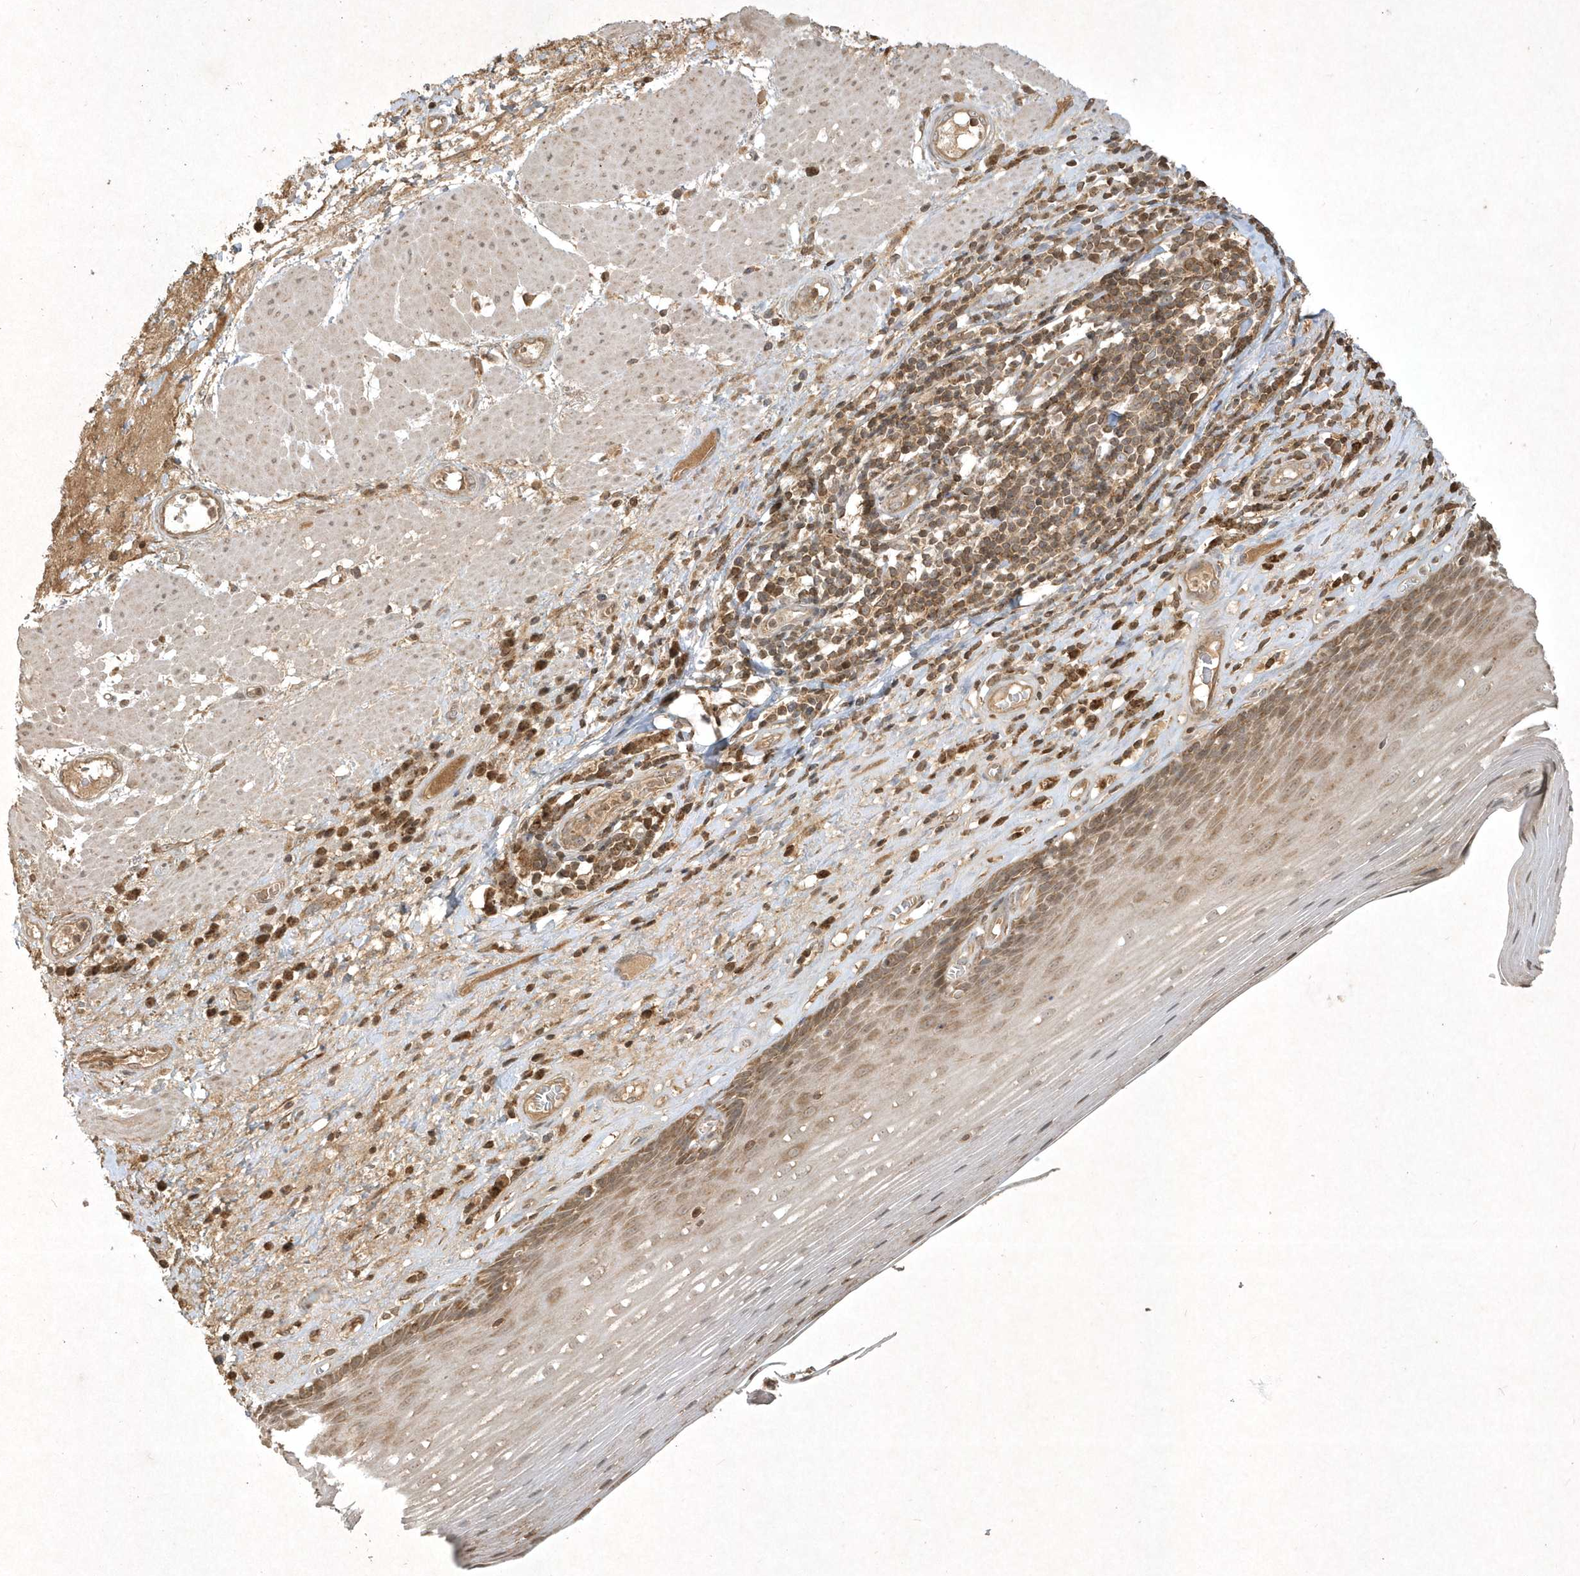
{"staining": {"intensity": "moderate", "quantity": "25%-75%", "location": "cytoplasmic/membranous"}, "tissue": "esophagus", "cell_type": "Squamous epithelial cells", "image_type": "normal", "snomed": [{"axis": "morphology", "description": "Normal tissue, NOS"}, {"axis": "topography", "description": "Esophagus"}], "caption": "Immunohistochemistry (IHC) (DAB (3,3'-diaminobenzidine)) staining of benign esophagus displays moderate cytoplasmic/membranous protein expression in about 25%-75% of squamous epithelial cells.", "gene": "PLTP", "patient": {"sex": "male", "age": 62}}